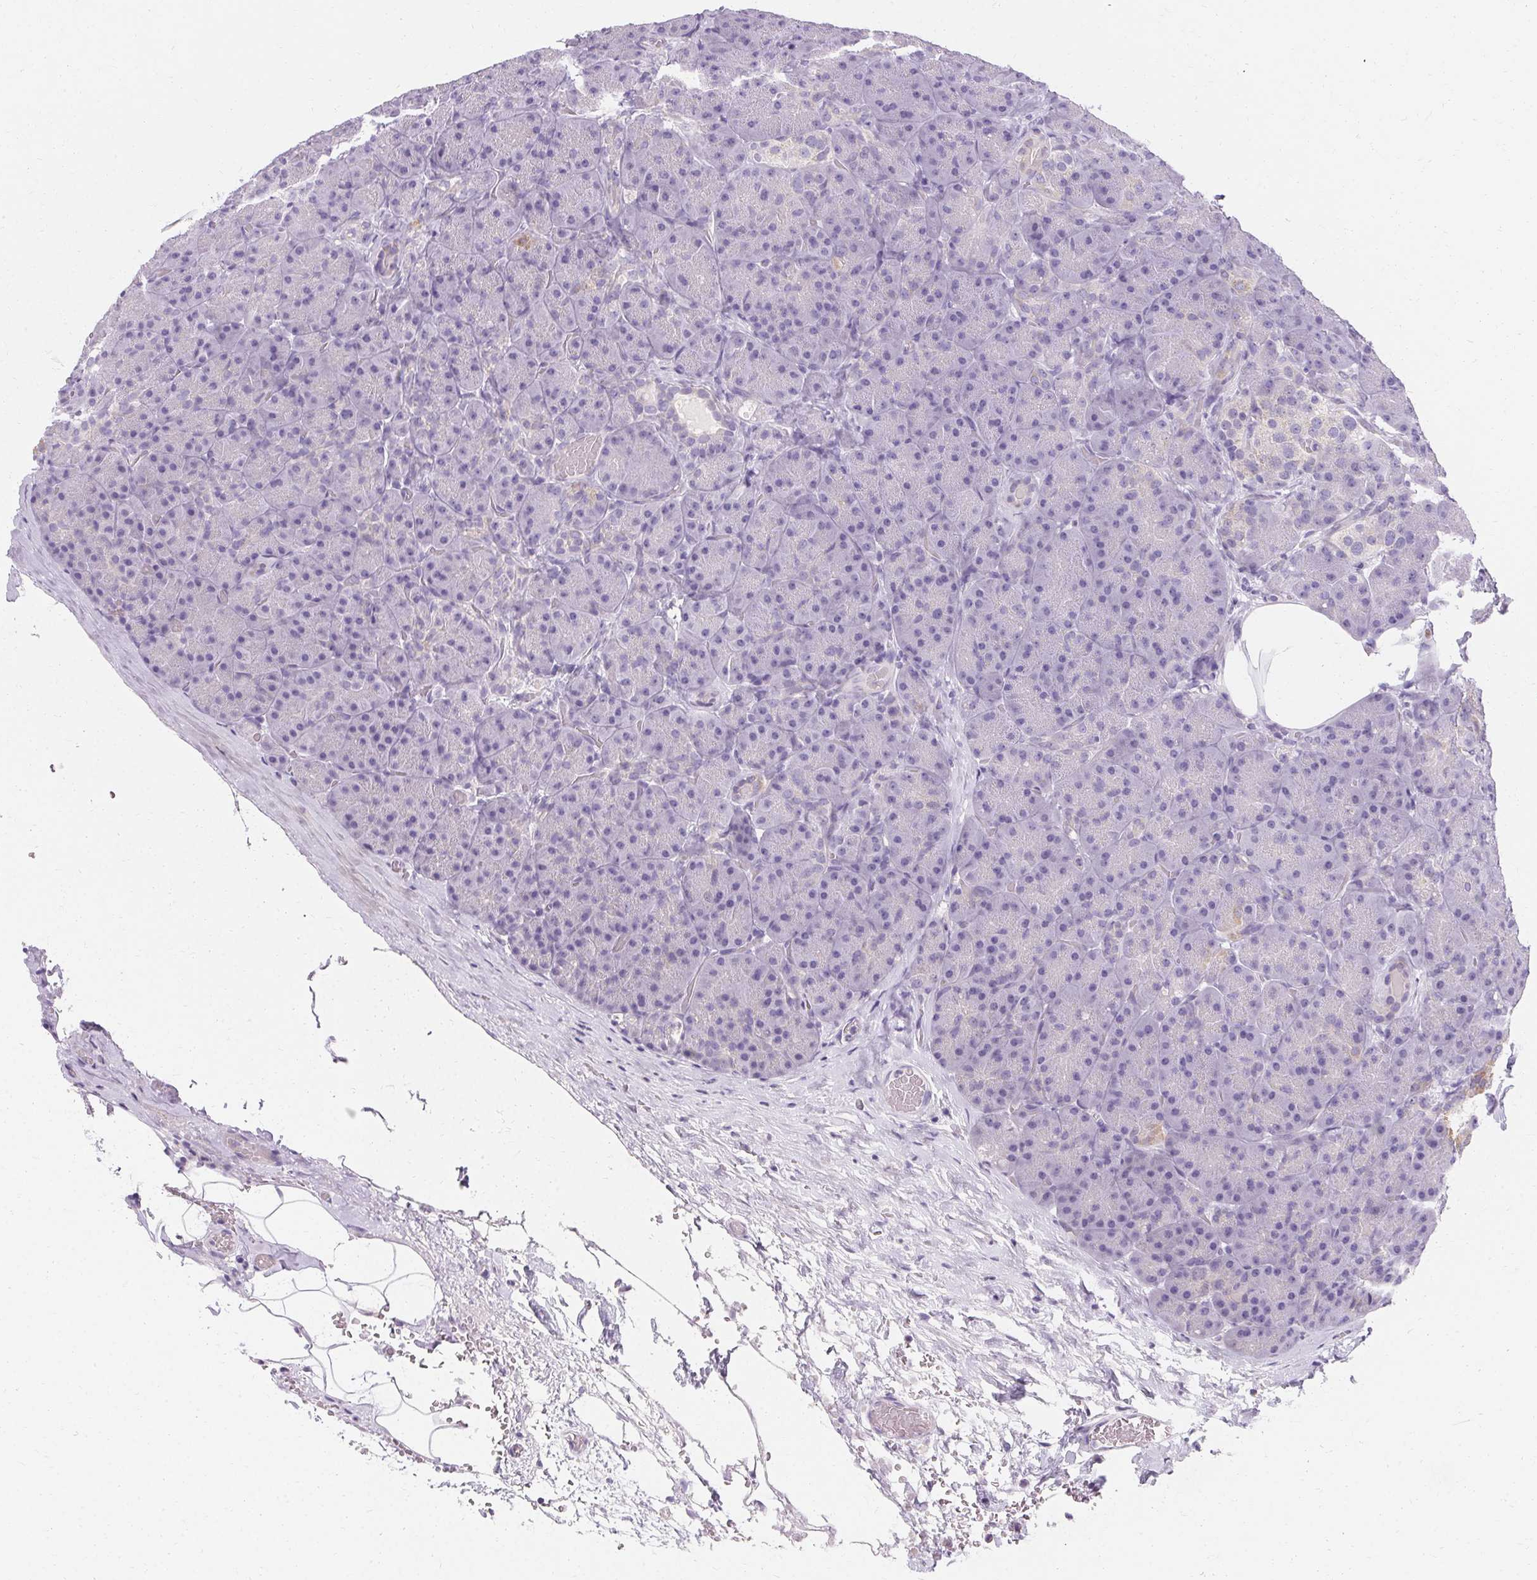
{"staining": {"intensity": "negative", "quantity": "none", "location": "none"}, "tissue": "pancreas", "cell_type": "Exocrine glandular cells", "image_type": "normal", "snomed": [{"axis": "morphology", "description": "Normal tissue, NOS"}, {"axis": "topography", "description": "Pancreas"}], "caption": "An immunohistochemistry (IHC) micrograph of unremarkable pancreas is shown. There is no staining in exocrine glandular cells of pancreas.", "gene": "TRIP13", "patient": {"sex": "male", "age": 57}}